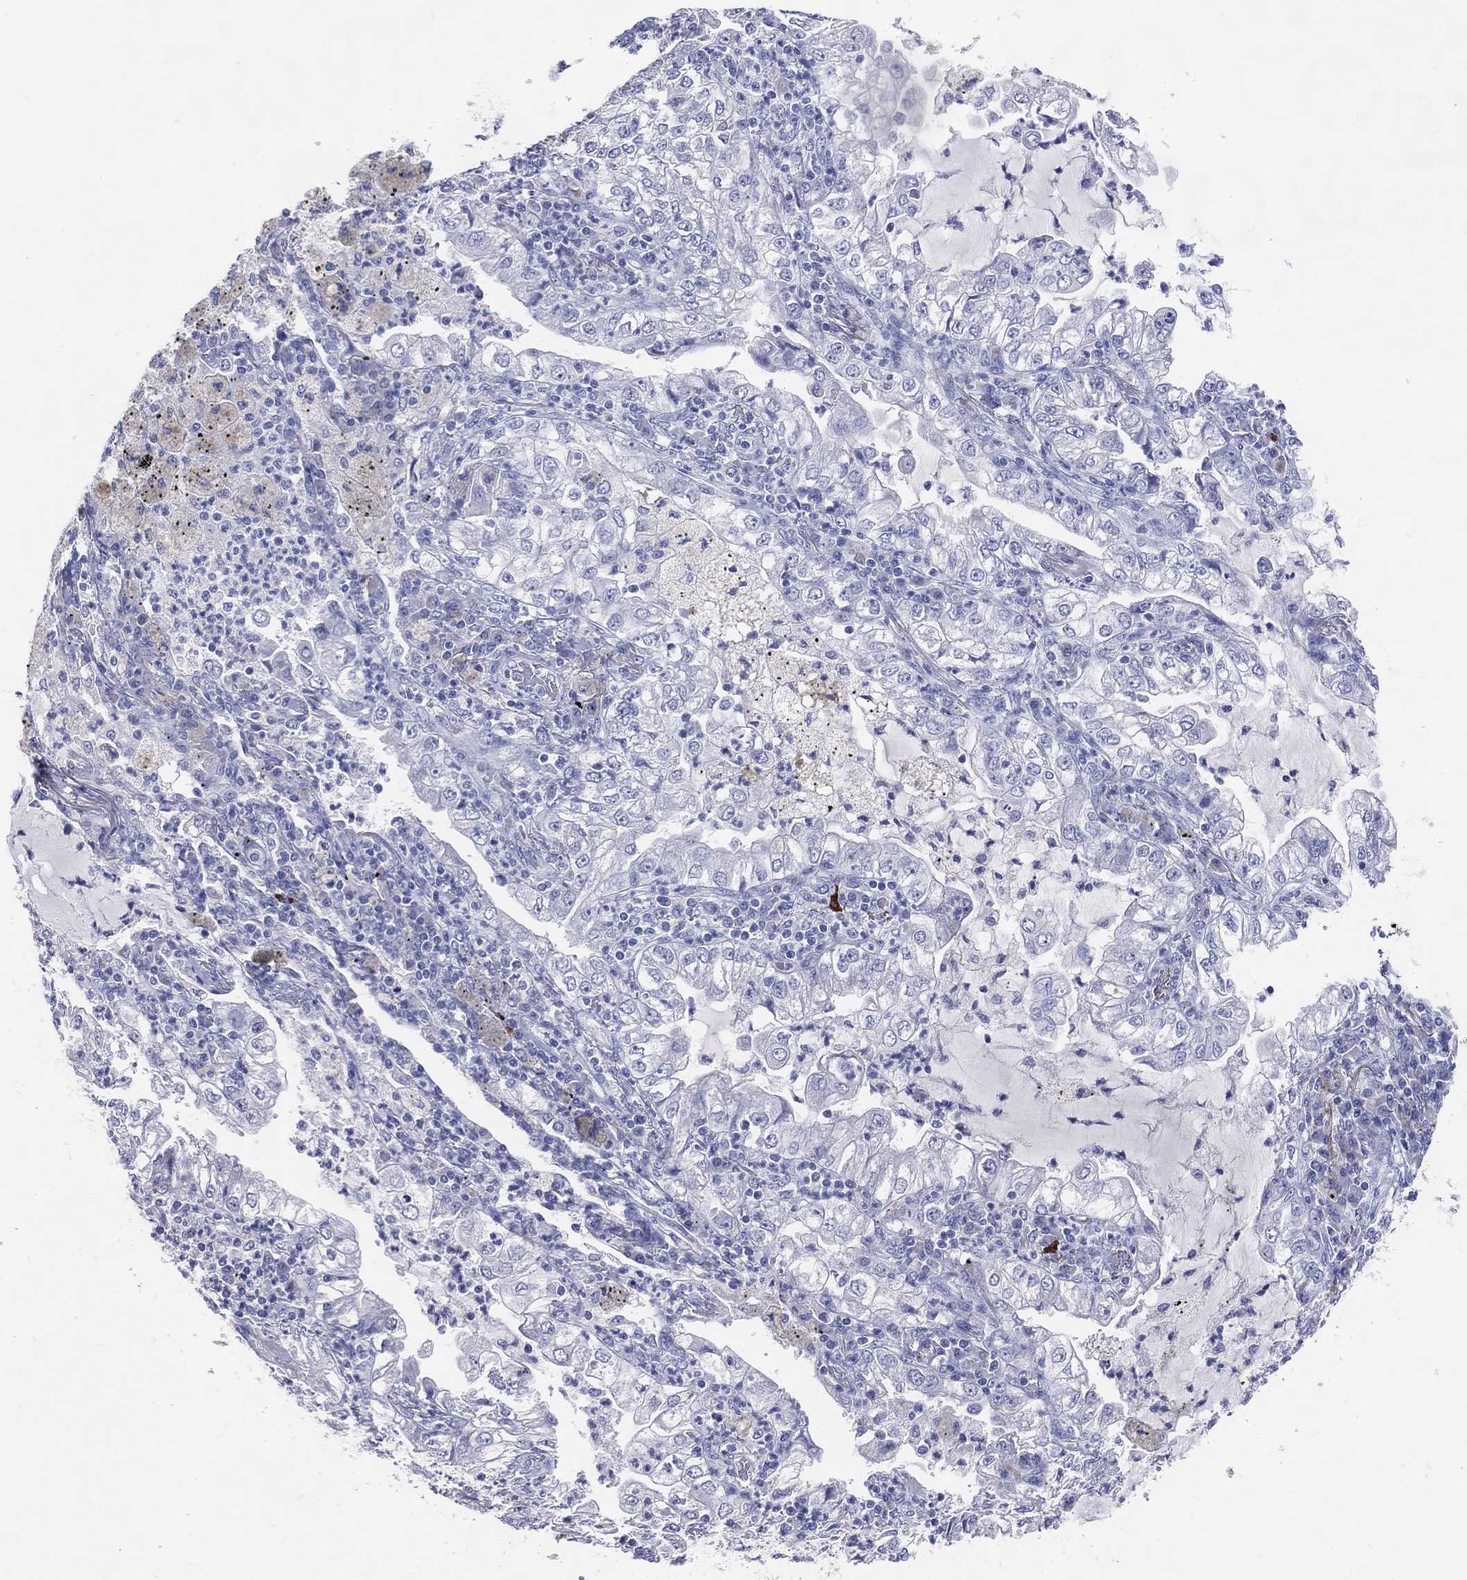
{"staining": {"intensity": "negative", "quantity": "none", "location": "none"}, "tissue": "lung cancer", "cell_type": "Tumor cells", "image_type": "cancer", "snomed": [{"axis": "morphology", "description": "Adenocarcinoma, NOS"}, {"axis": "topography", "description": "Lung"}], "caption": "Lung adenocarcinoma stained for a protein using immunohistochemistry (IHC) displays no expression tumor cells.", "gene": "DNAH6", "patient": {"sex": "female", "age": 73}}